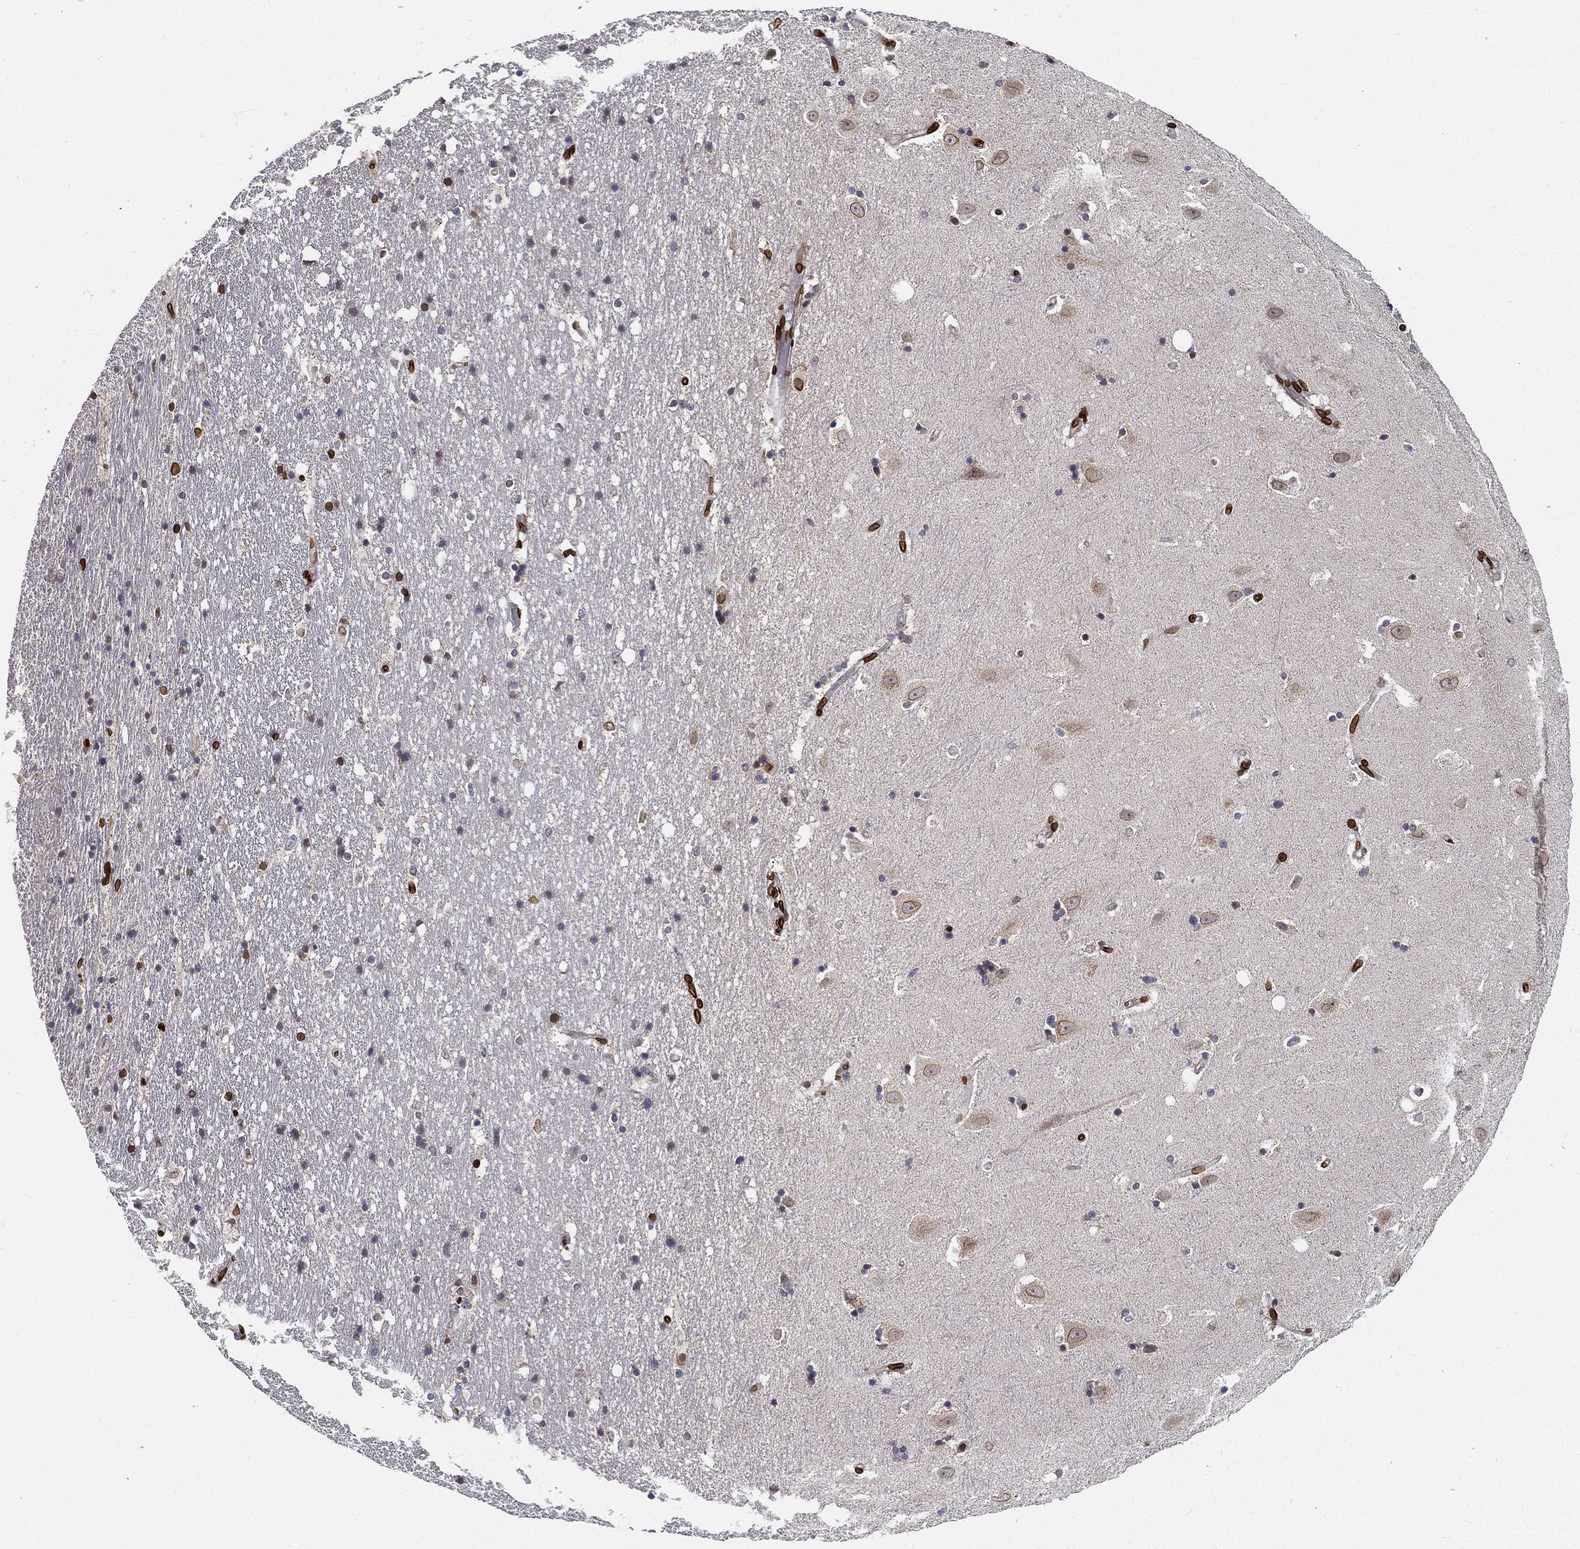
{"staining": {"intensity": "strong", "quantity": ">75%", "location": "cytoplasmic/membranous,nuclear"}, "tissue": "hippocampus", "cell_type": "Glial cells", "image_type": "normal", "snomed": [{"axis": "morphology", "description": "Normal tissue, NOS"}, {"axis": "topography", "description": "Hippocampus"}], "caption": "Immunohistochemical staining of normal human hippocampus shows high levels of strong cytoplasmic/membranous,nuclear positivity in approximately >75% of glial cells. The protein of interest is stained brown, and the nuclei are stained in blue (DAB (3,3'-diaminobenzidine) IHC with brightfield microscopy, high magnification).", "gene": "PALB2", "patient": {"sex": "male", "age": 49}}